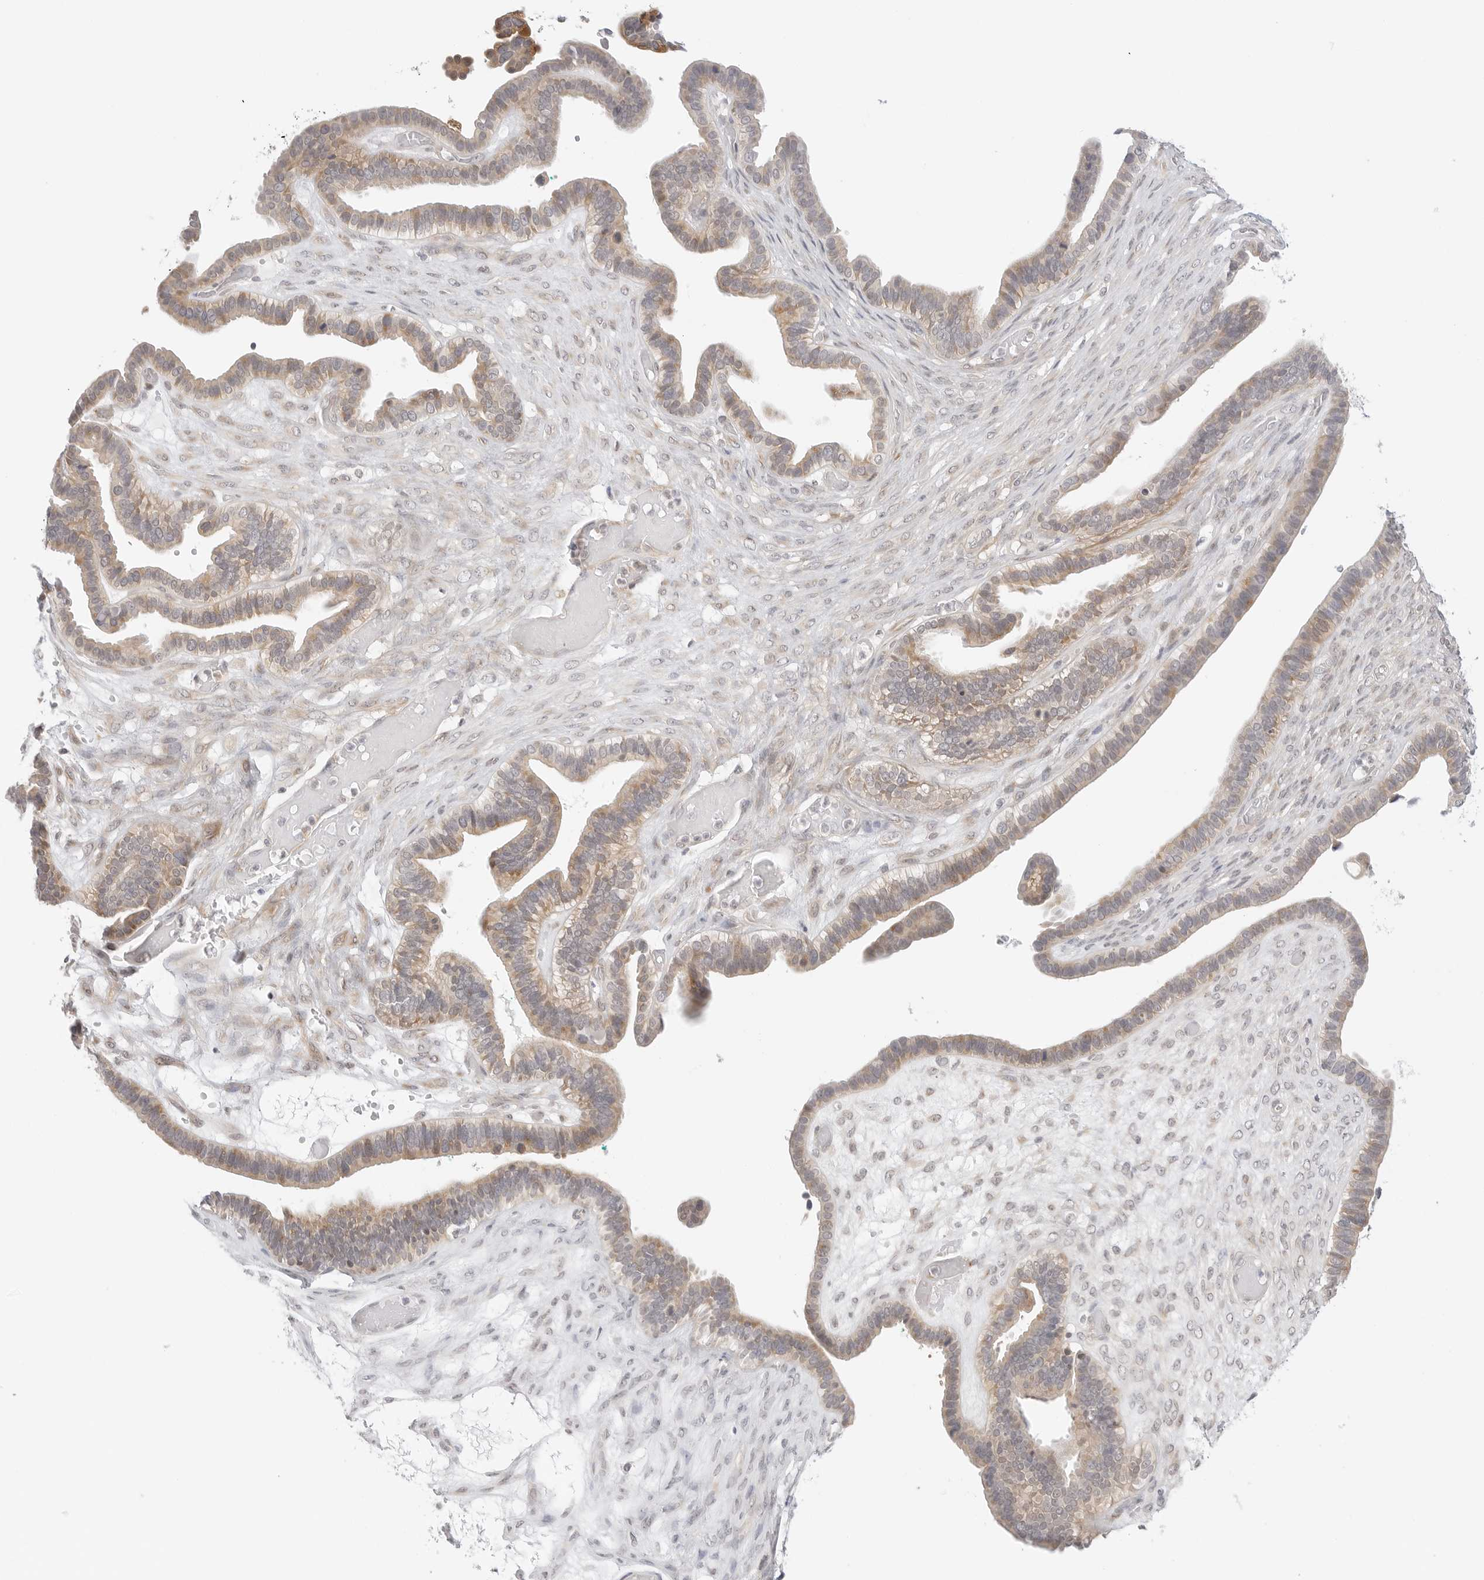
{"staining": {"intensity": "moderate", "quantity": "25%-75%", "location": "cytoplasmic/membranous"}, "tissue": "ovarian cancer", "cell_type": "Tumor cells", "image_type": "cancer", "snomed": [{"axis": "morphology", "description": "Cystadenocarcinoma, serous, NOS"}, {"axis": "topography", "description": "Ovary"}], "caption": "This micrograph reveals immunohistochemistry staining of ovarian cancer (serous cystadenocarcinoma), with medium moderate cytoplasmic/membranous staining in approximately 25%-75% of tumor cells.", "gene": "TCP1", "patient": {"sex": "female", "age": 56}}